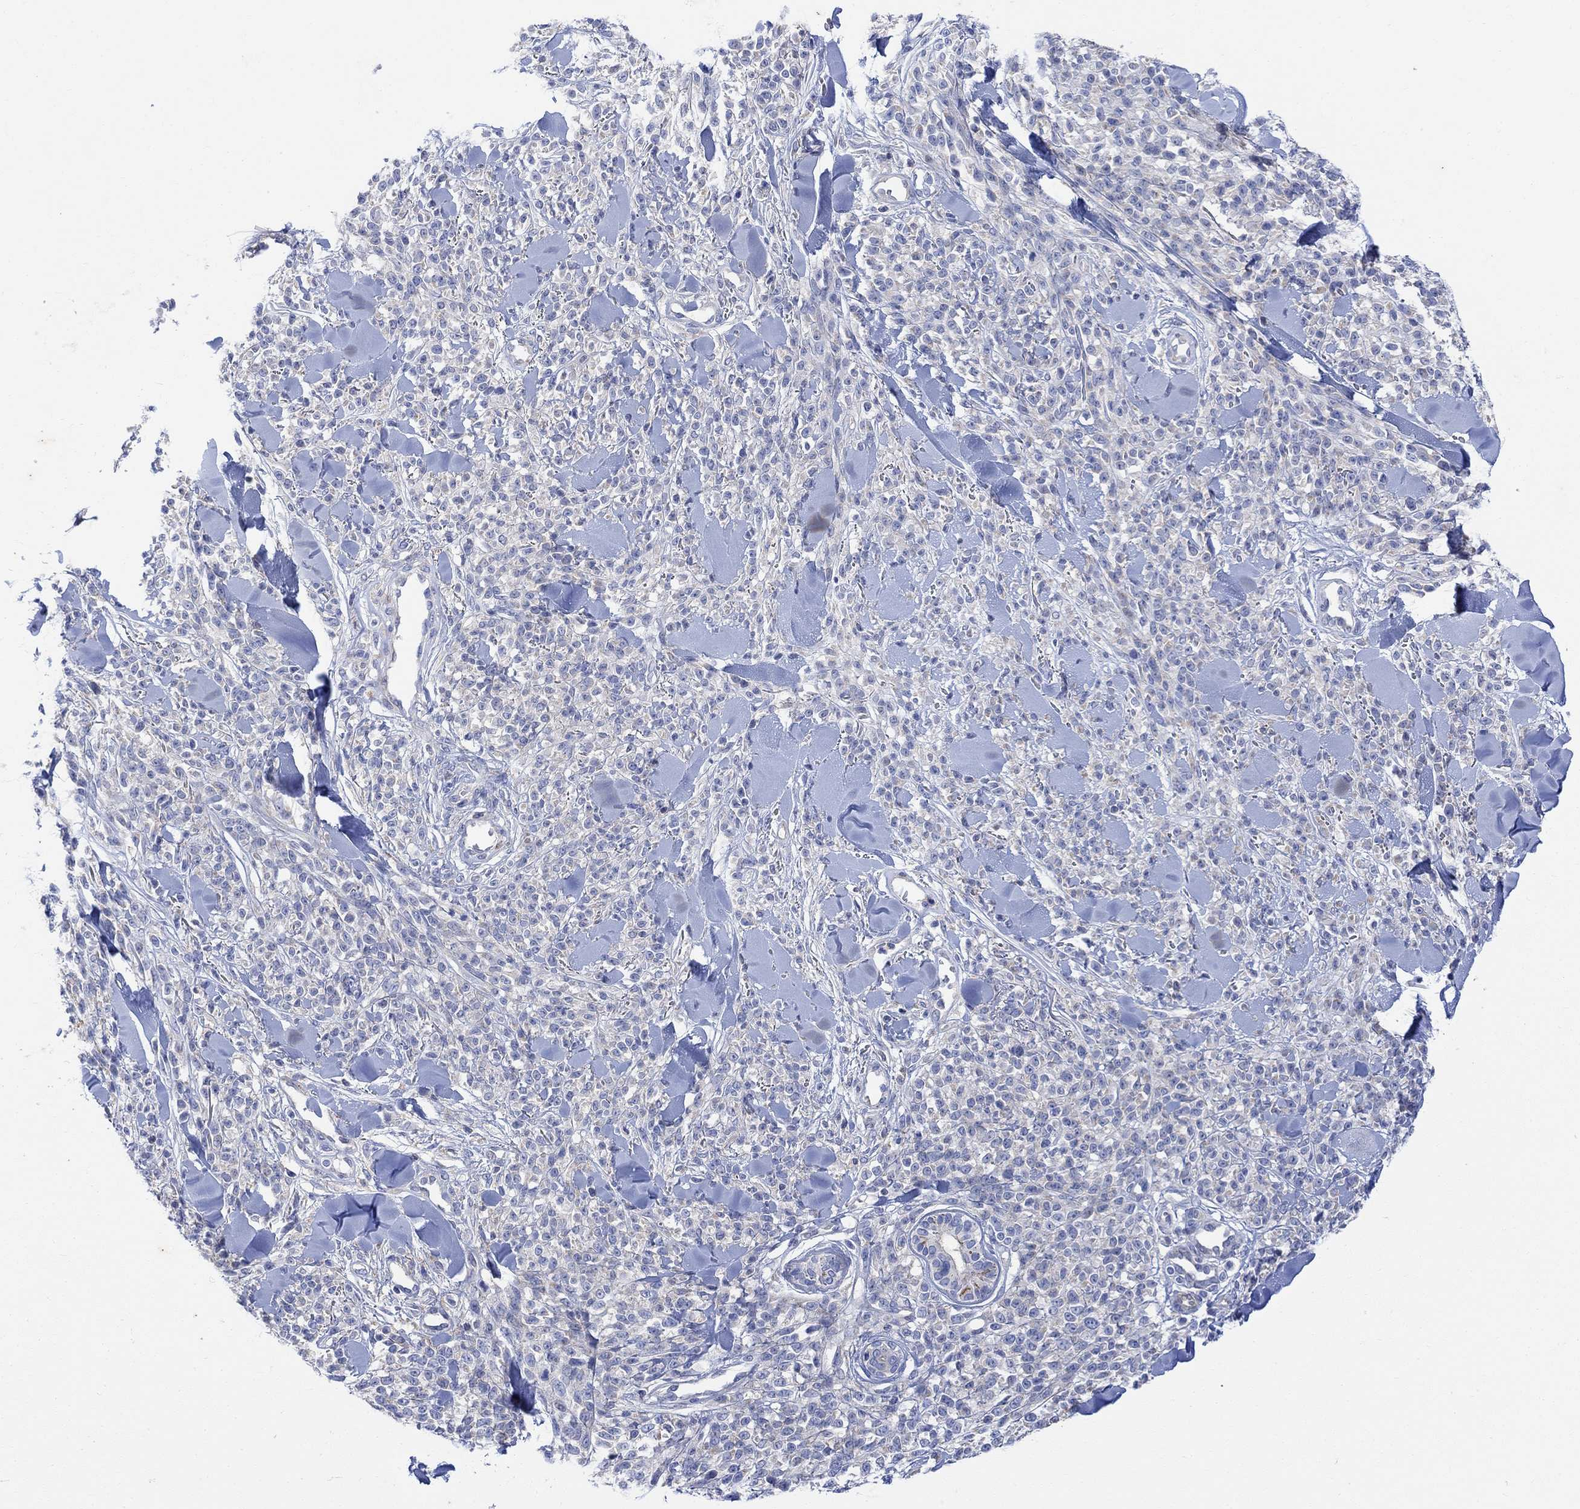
{"staining": {"intensity": "negative", "quantity": "none", "location": "none"}, "tissue": "melanoma", "cell_type": "Tumor cells", "image_type": "cancer", "snomed": [{"axis": "morphology", "description": "Malignant melanoma, NOS"}, {"axis": "topography", "description": "Skin"}, {"axis": "topography", "description": "Skin of trunk"}], "caption": "A high-resolution photomicrograph shows immunohistochemistry staining of malignant melanoma, which displays no significant expression in tumor cells.", "gene": "ARSK", "patient": {"sex": "male", "age": 74}}